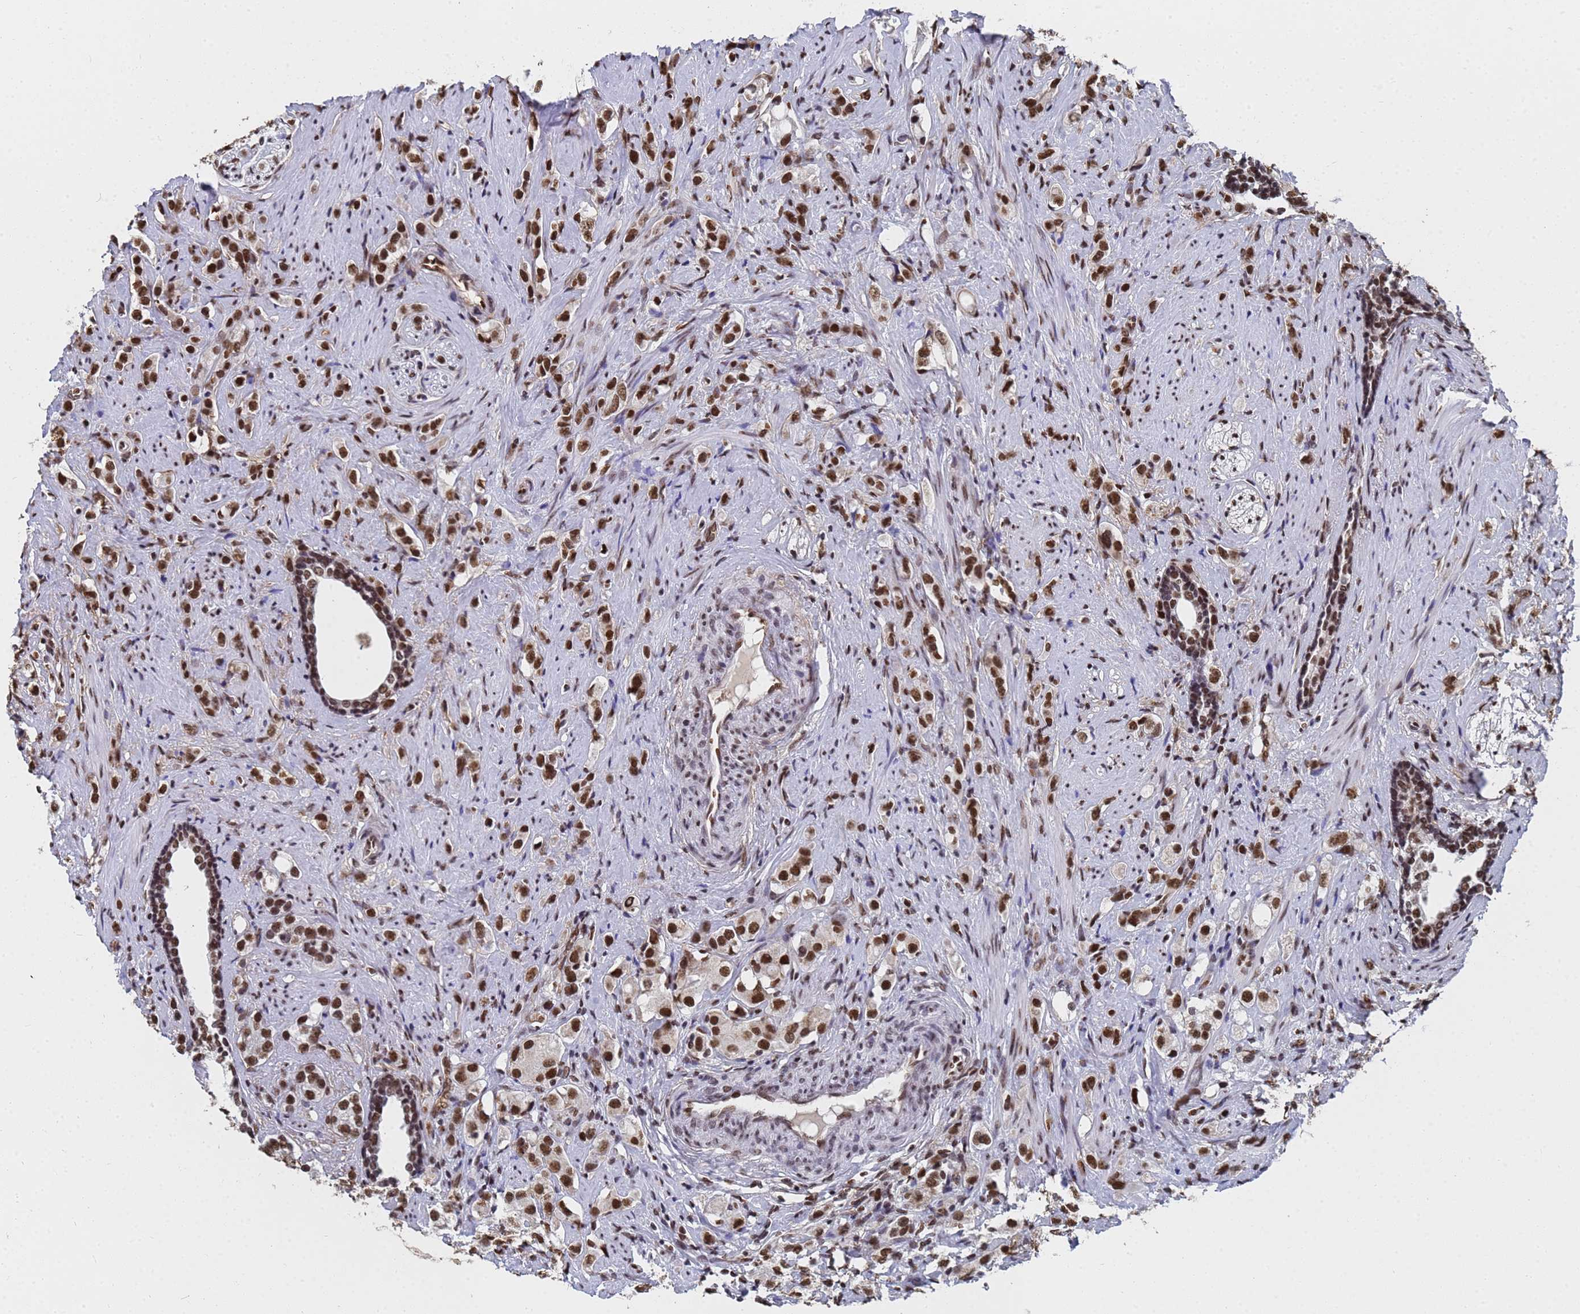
{"staining": {"intensity": "strong", "quantity": ">75%", "location": "nuclear"}, "tissue": "prostate cancer", "cell_type": "Tumor cells", "image_type": "cancer", "snomed": [{"axis": "morphology", "description": "Adenocarcinoma, High grade"}, {"axis": "topography", "description": "Prostate"}], "caption": "Prostate cancer stained with DAB (3,3'-diaminobenzidine) immunohistochemistry shows high levels of strong nuclear positivity in approximately >75% of tumor cells.", "gene": "RAVER2", "patient": {"sex": "male", "age": 63}}